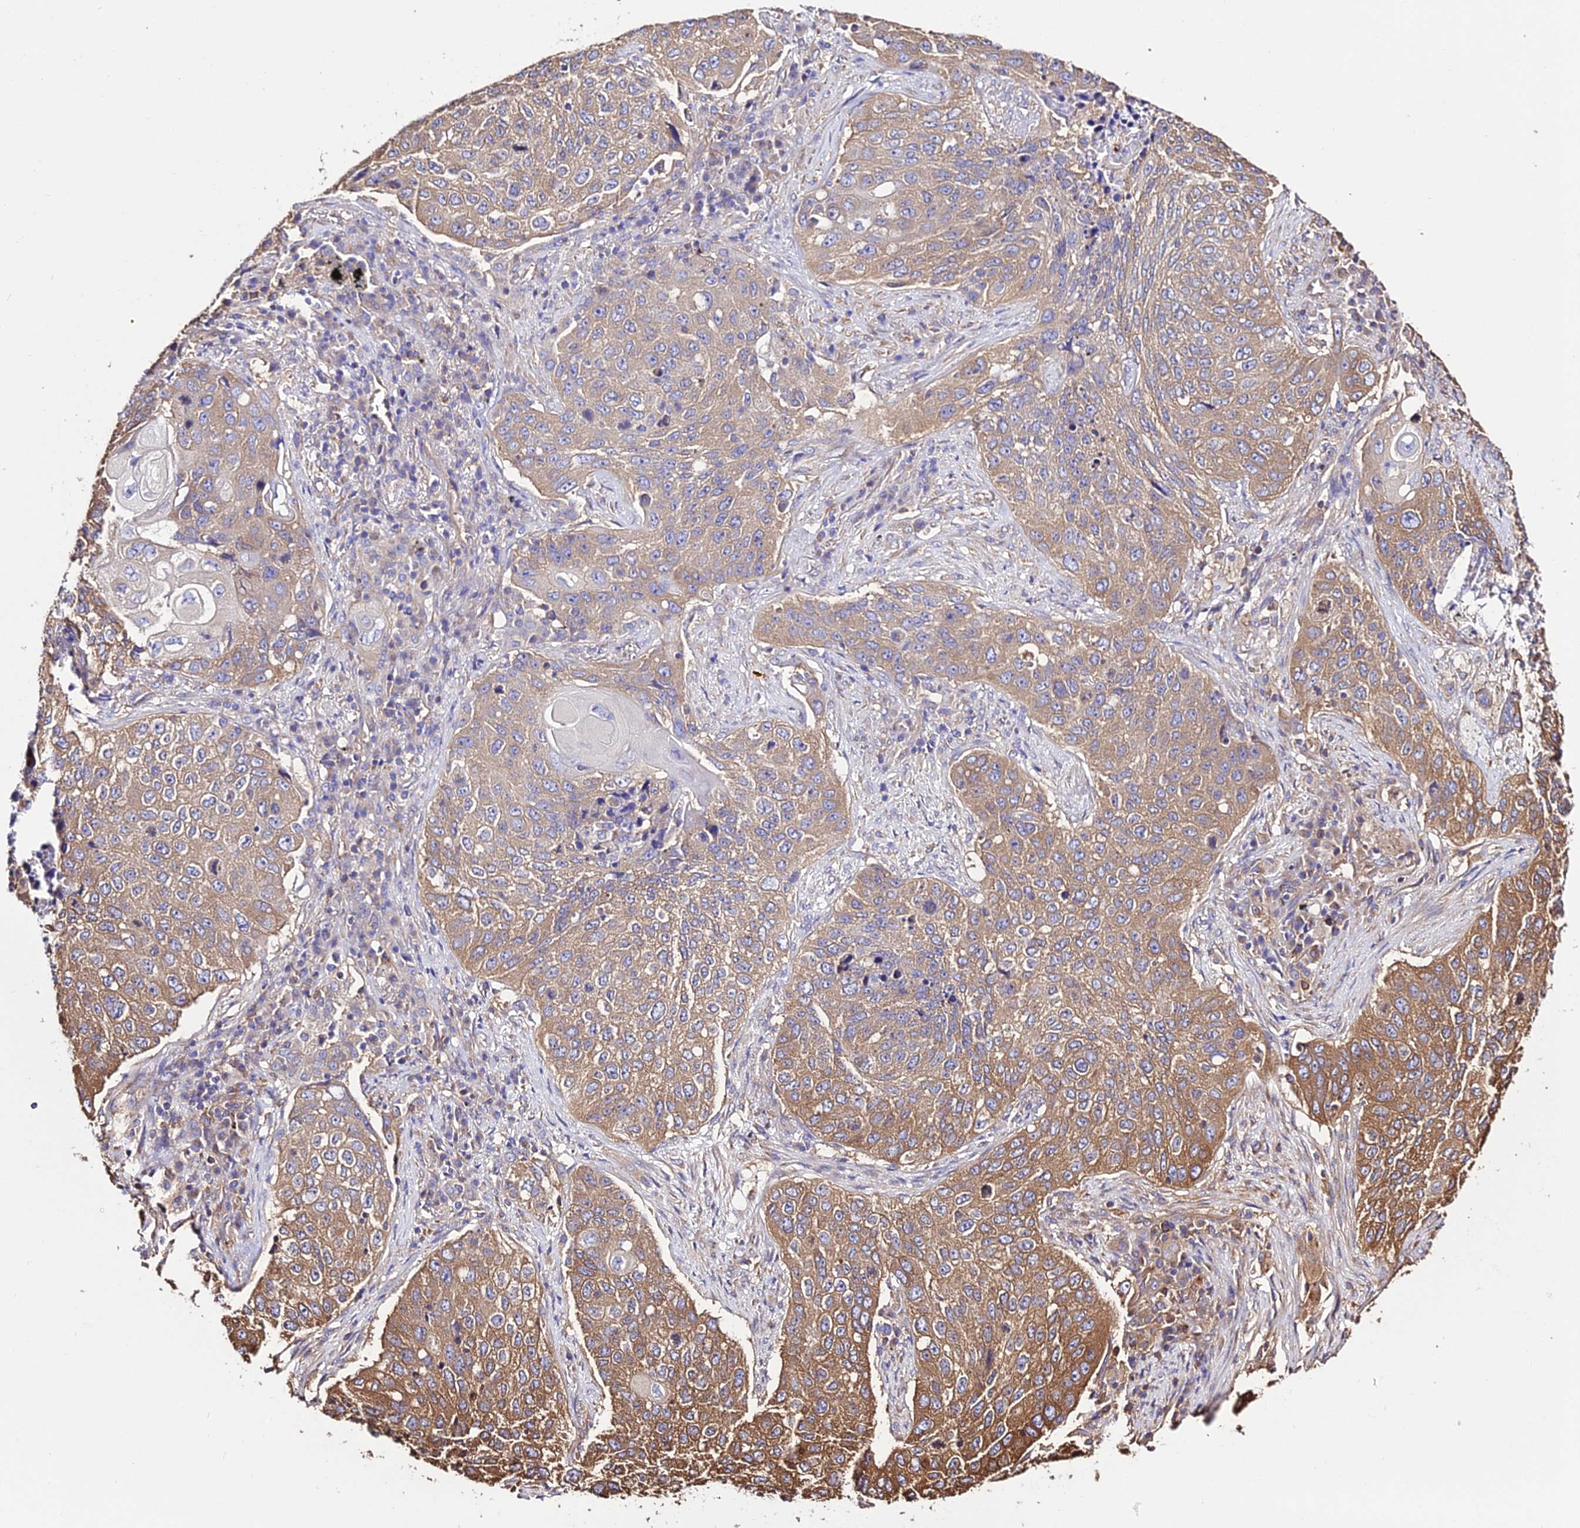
{"staining": {"intensity": "moderate", "quantity": ">75%", "location": "cytoplasmic/membranous"}, "tissue": "lung cancer", "cell_type": "Tumor cells", "image_type": "cancer", "snomed": [{"axis": "morphology", "description": "Squamous cell carcinoma, NOS"}, {"axis": "topography", "description": "Lung"}], "caption": "Protein staining of lung cancer tissue reveals moderate cytoplasmic/membranous expression in approximately >75% of tumor cells.", "gene": "TUBA3D", "patient": {"sex": "female", "age": 63}}